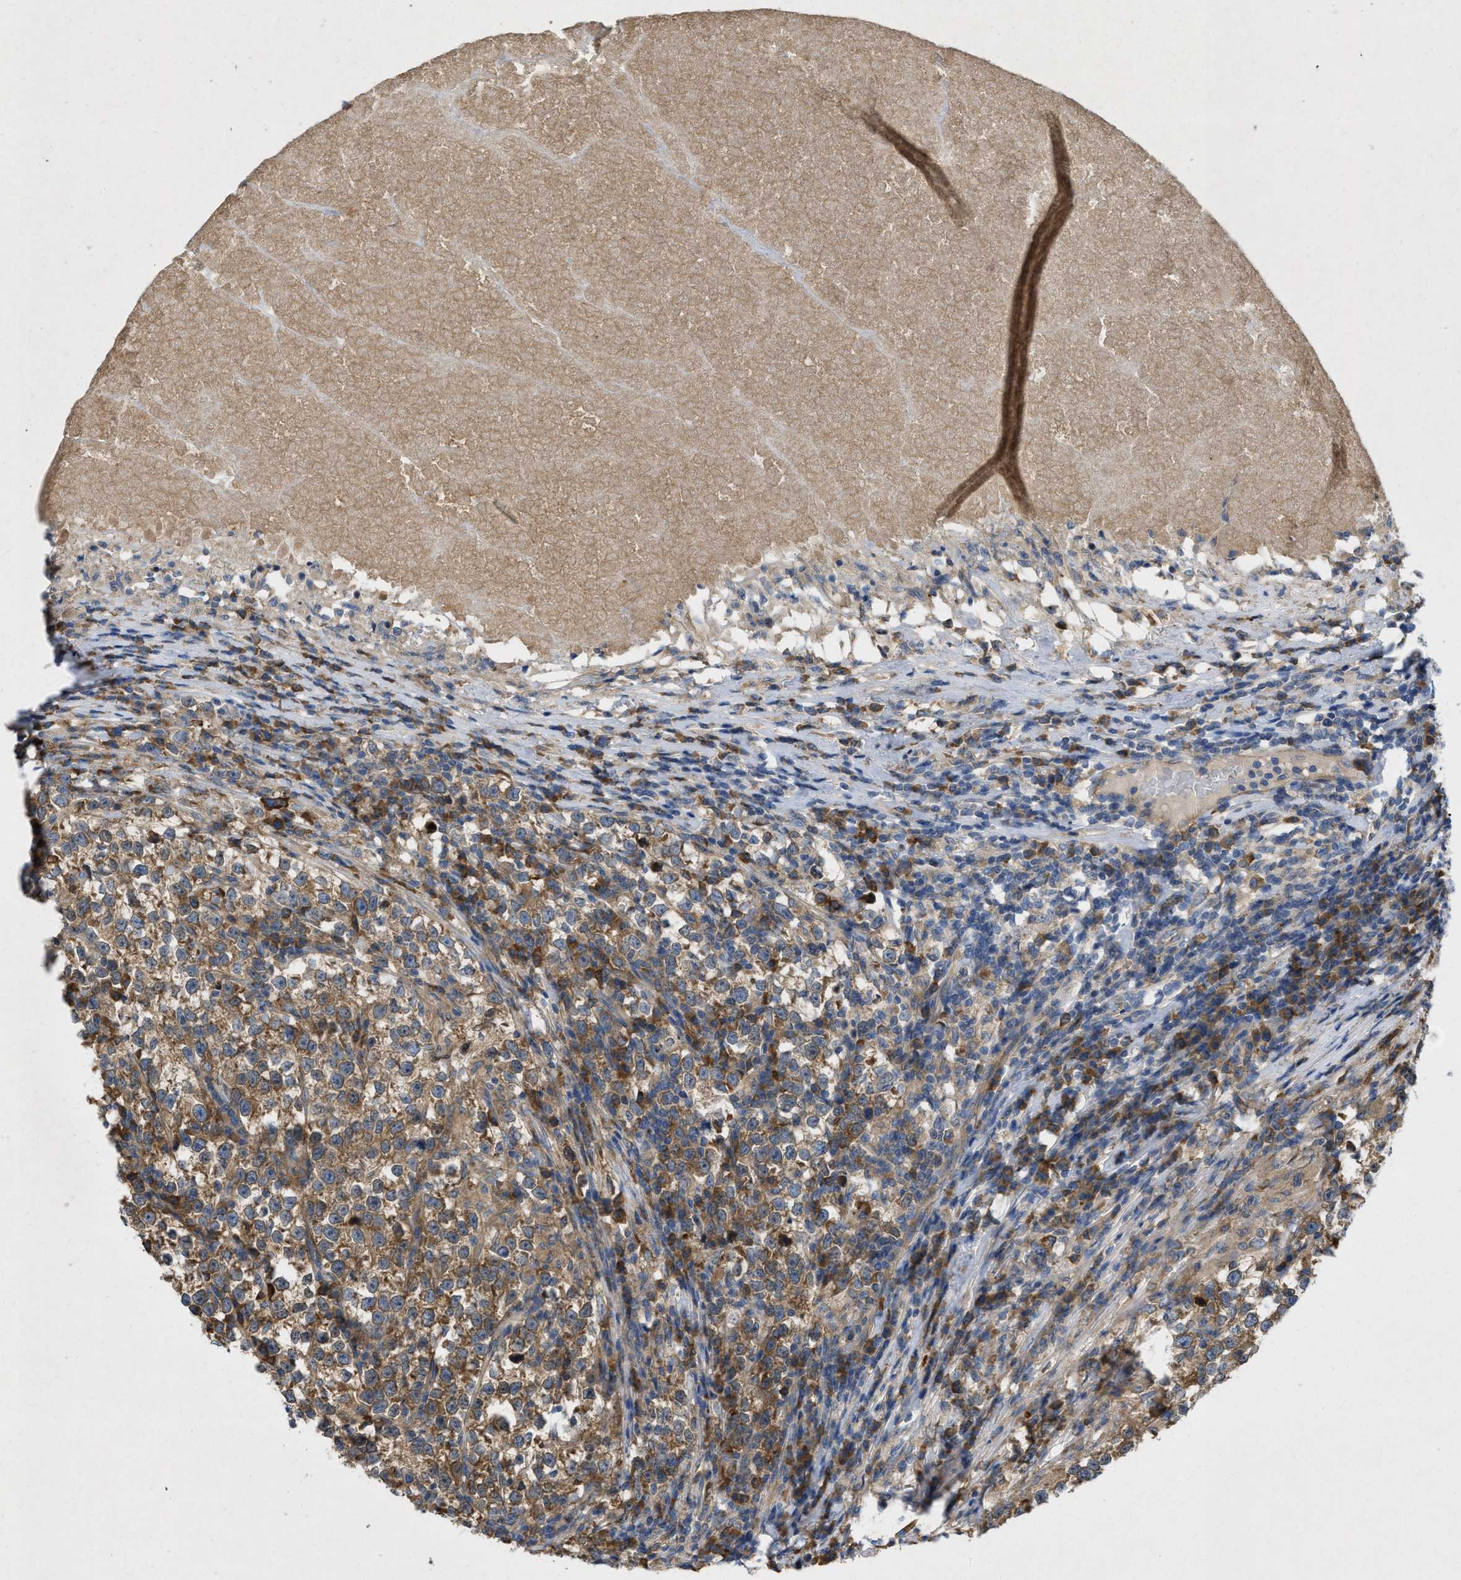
{"staining": {"intensity": "moderate", "quantity": ">75%", "location": "cytoplasmic/membranous"}, "tissue": "testis cancer", "cell_type": "Tumor cells", "image_type": "cancer", "snomed": [{"axis": "morphology", "description": "Normal tissue, NOS"}, {"axis": "morphology", "description": "Seminoma, NOS"}, {"axis": "topography", "description": "Testis"}], "caption": "Testis cancer tissue shows moderate cytoplasmic/membranous positivity in approximately >75% of tumor cells, visualized by immunohistochemistry. (Stains: DAB (3,3'-diaminobenzidine) in brown, nuclei in blue, Microscopy: brightfield microscopy at high magnification).", "gene": "TMEM131", "patient": {"sex": "male", "age": 43}}